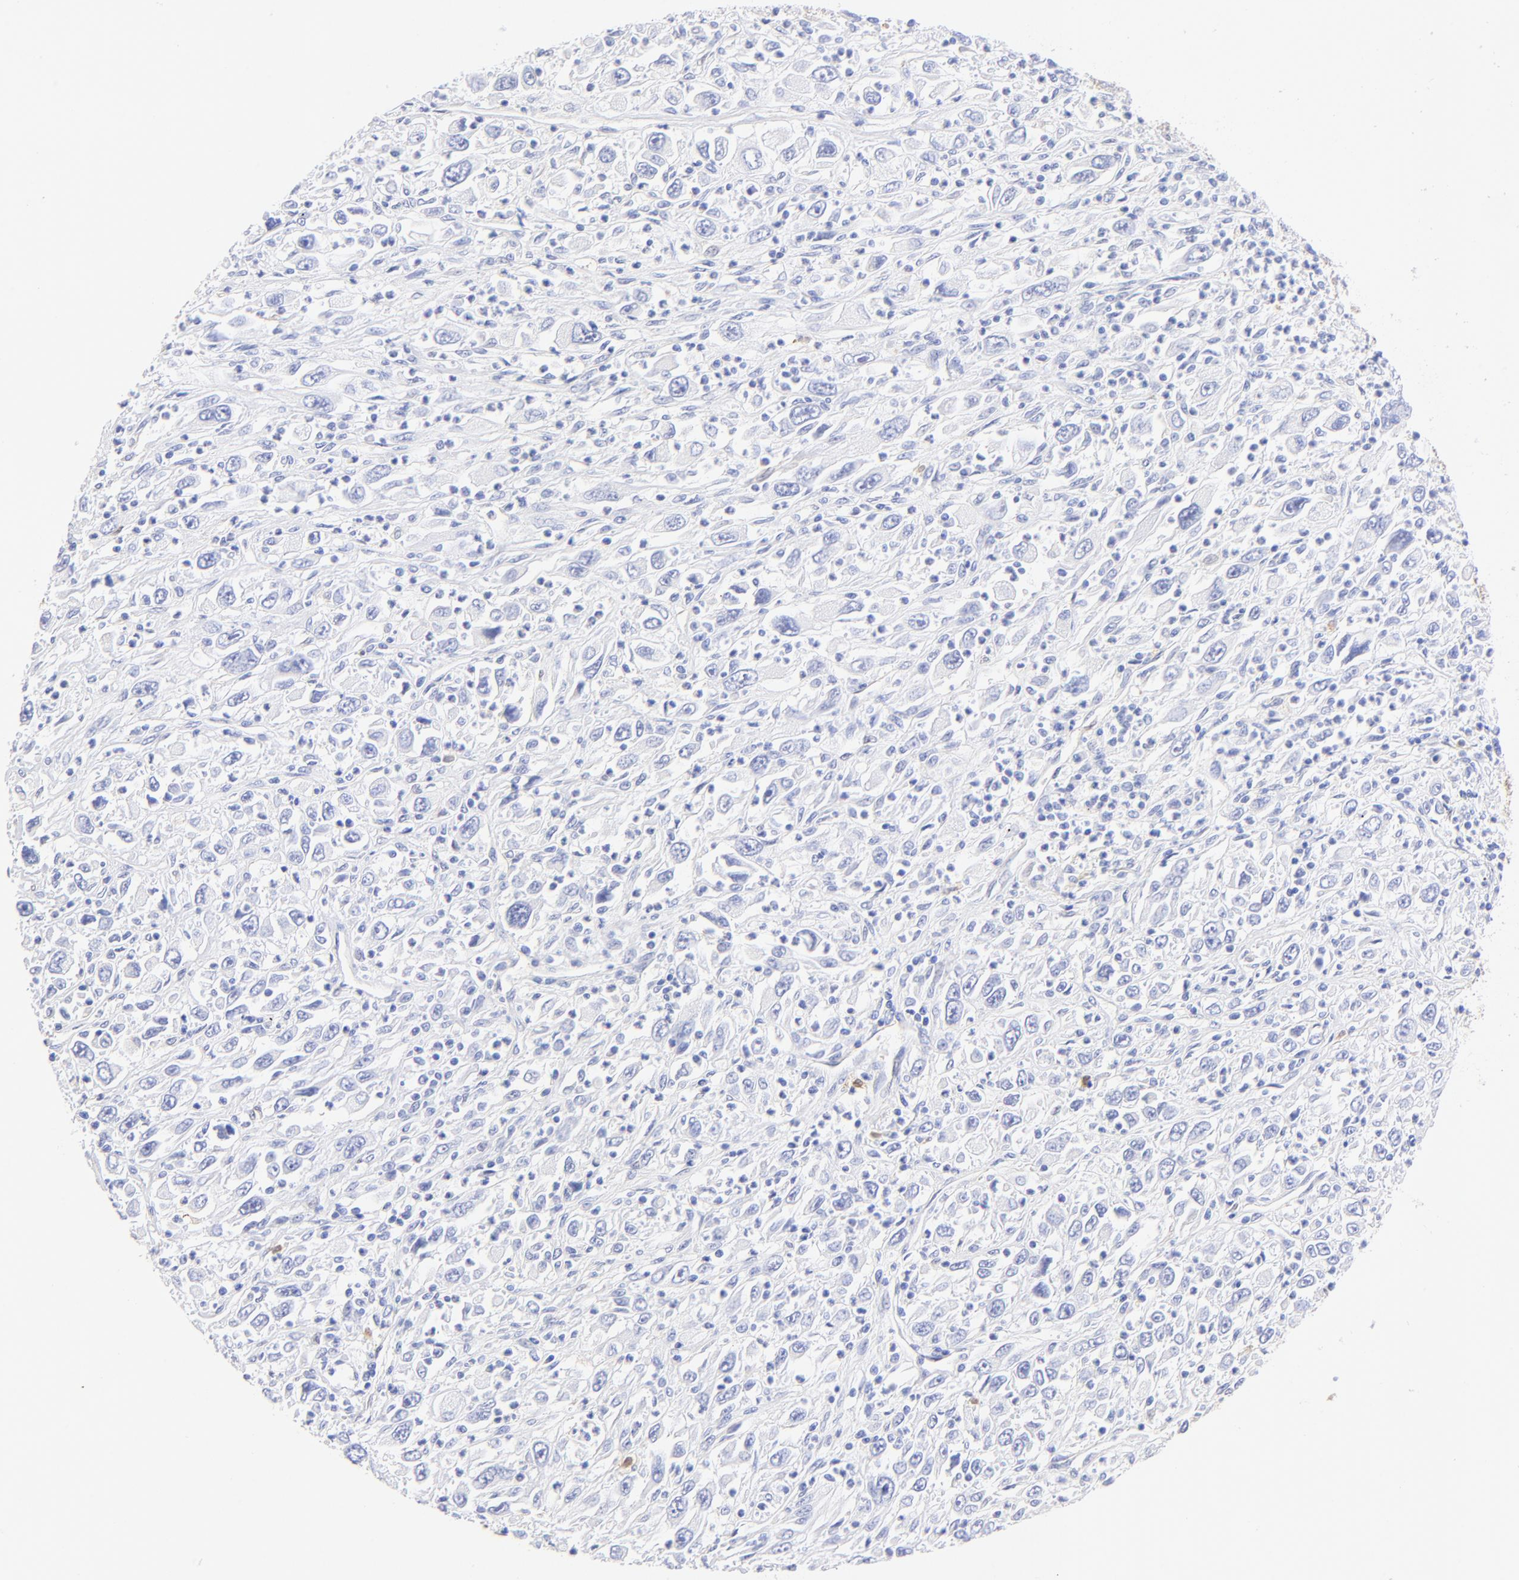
{"staining": {"intensity": "negative", "quantity": "none", "location": "none"}, "tissue": "melanoma", "cell_type": "Tumor cells", "image_type": "cancer", "snomed": [{"axis": "morphology", "description": "Malignant melanoma, Metastatic site"}, {"axis": "topography", "description": "Skin"}], "caption": "A high-resolution micrograph shows IHC staining of melanoma, which displays no significant staining in tumor cells.", "gene": "ALDH1A1", "patient": {"sex": "female", "age": 56}}